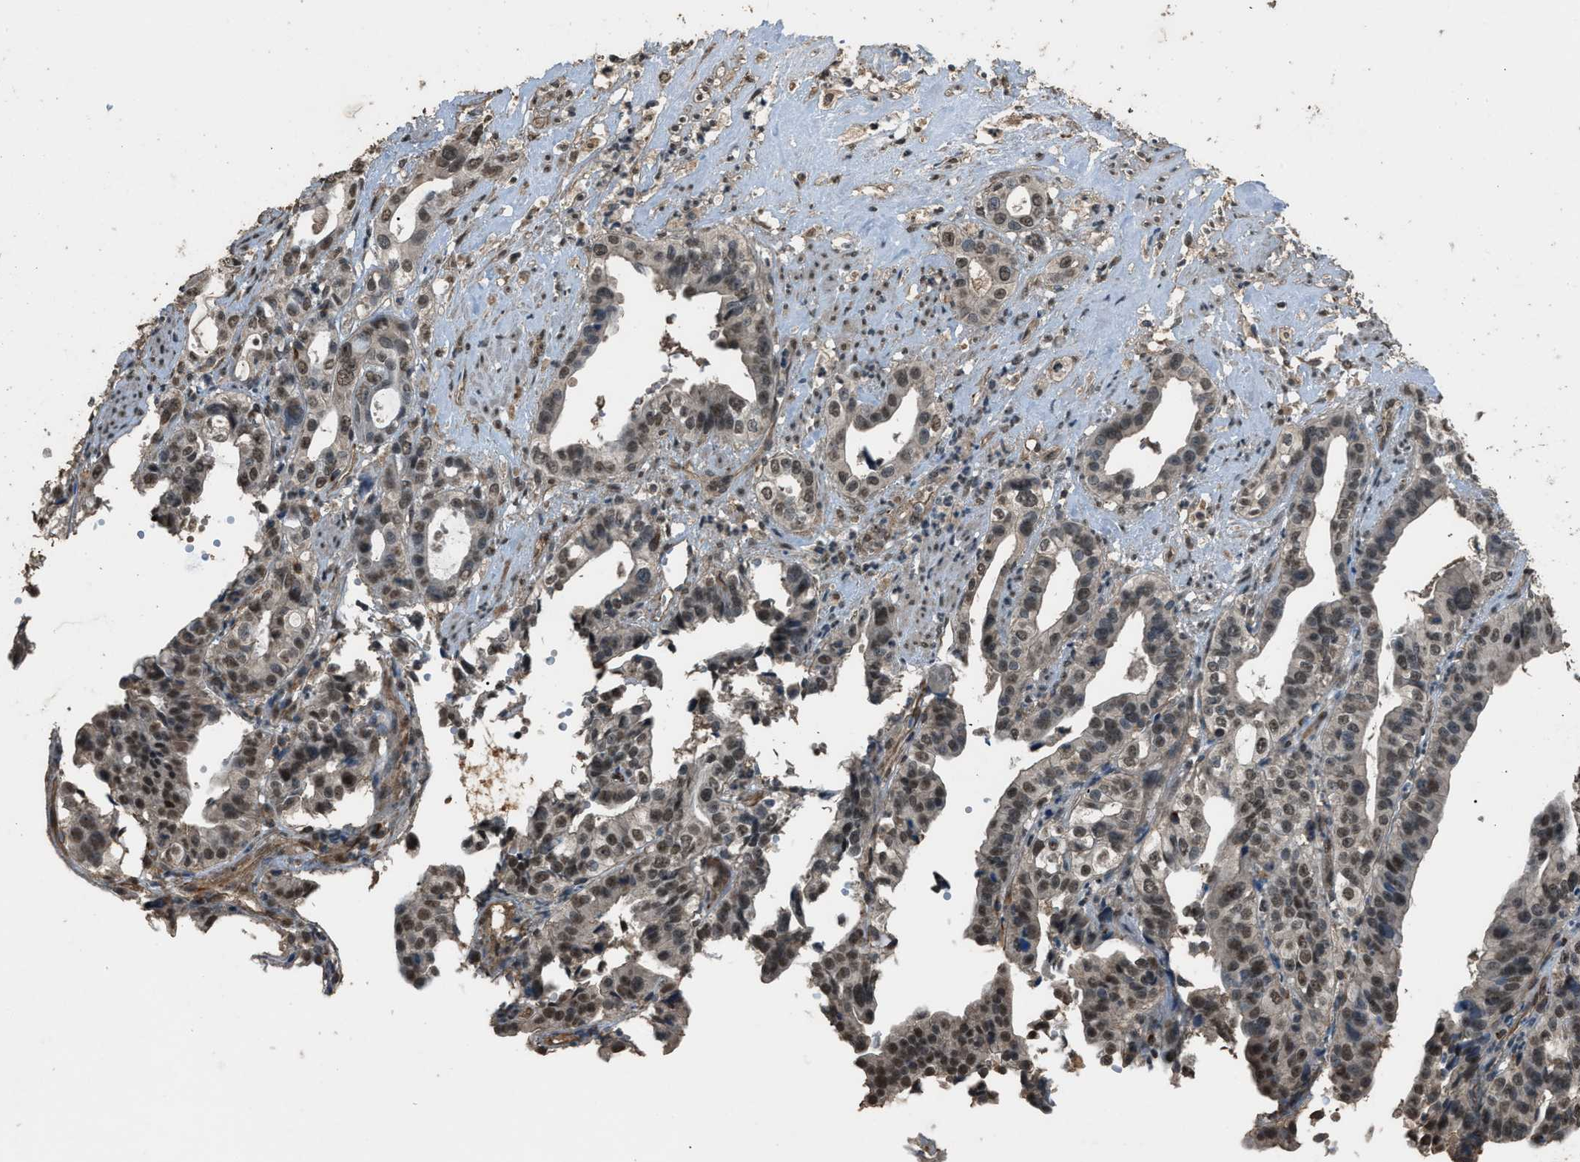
{"staining": {"intensity": "moderate", "quantity": ">75%", "location": "nuclear"}, "tissue": "liver cancer", "cell_type": "Tumor cells", "image_type": "cancer", "snomed": [{"axis": "morphology", "description": "Cholangiocarcinoma"}, {"axis": "topography", "description": "Liver"}], "caption": "Immunohistochemistry (IHC) photomicrograph of neoplastic tissue: liver cholangiocarcinoma stained using immunohistochemistry demonstrates medium levels of moderate protein expression localized specifically in the nuclear of tumor cells, appearing as a nuclear brown color.", "gene": "SERTAD2", "patient": {"sex": "female", "age": 61}}